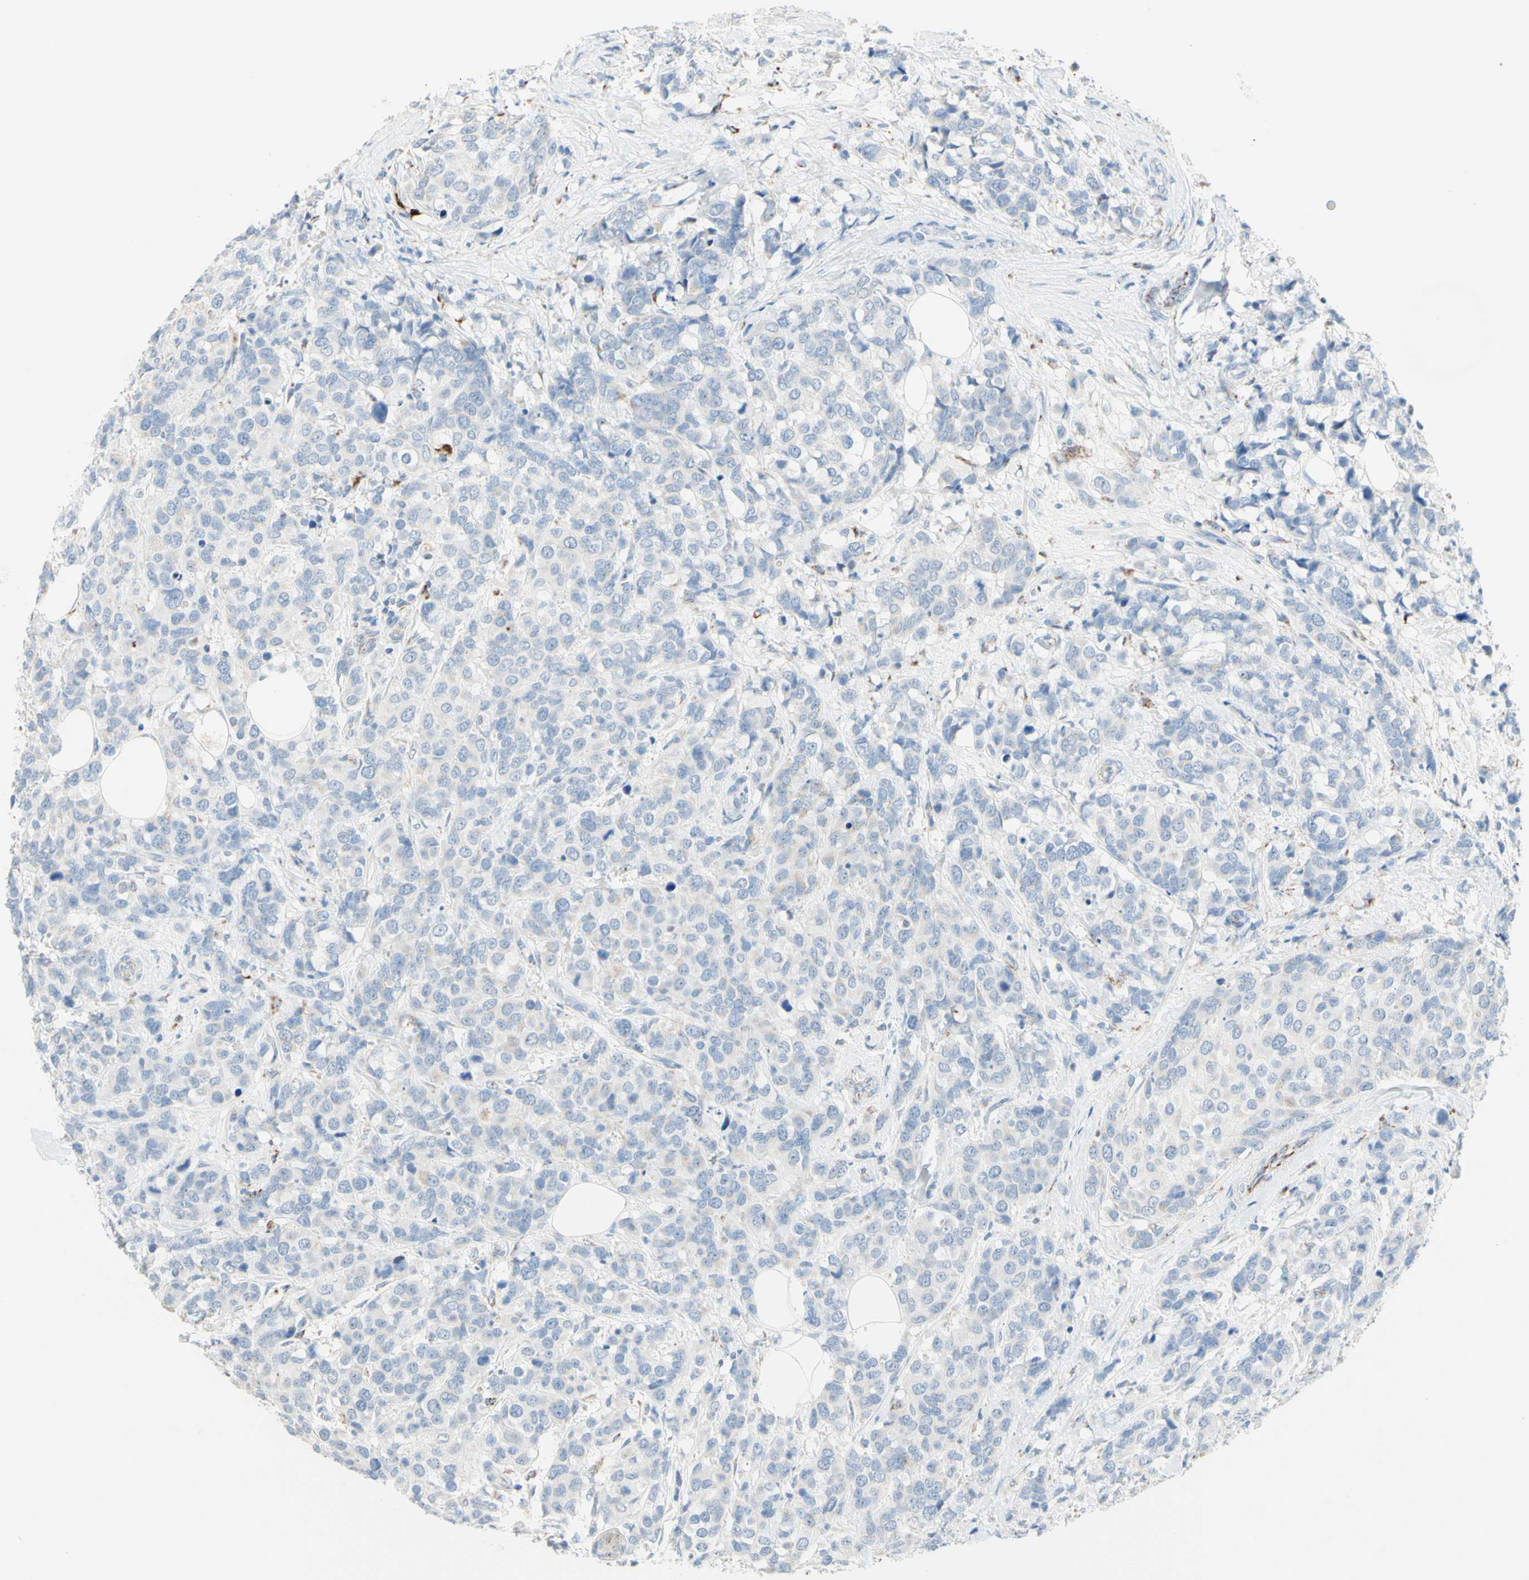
{"staining": {"intensity": "negative", "quantity": "none", "location": "none"}, "tissue": "breast cancer", "cell_type": "Tumor cells", "image_type": "cancer", "snomed": [{"axis": "morphology", "description": "Lobular carcinoma"}, {"axis": "topography", "description": "Breast"}], "caption": "IHC photomicrograph of neoplastic tissue: human lobular carcinoma (breast) stained with DAB reveals no significant protein staining in tumor cells. The staining is performed using DAB (3,3'-diaminobenzidine) brown chromogen with nuclei counter-stained in using hematoxylin.", "gene": "CYSLTR1", "patient": {"sex": "female", "age": 59}}